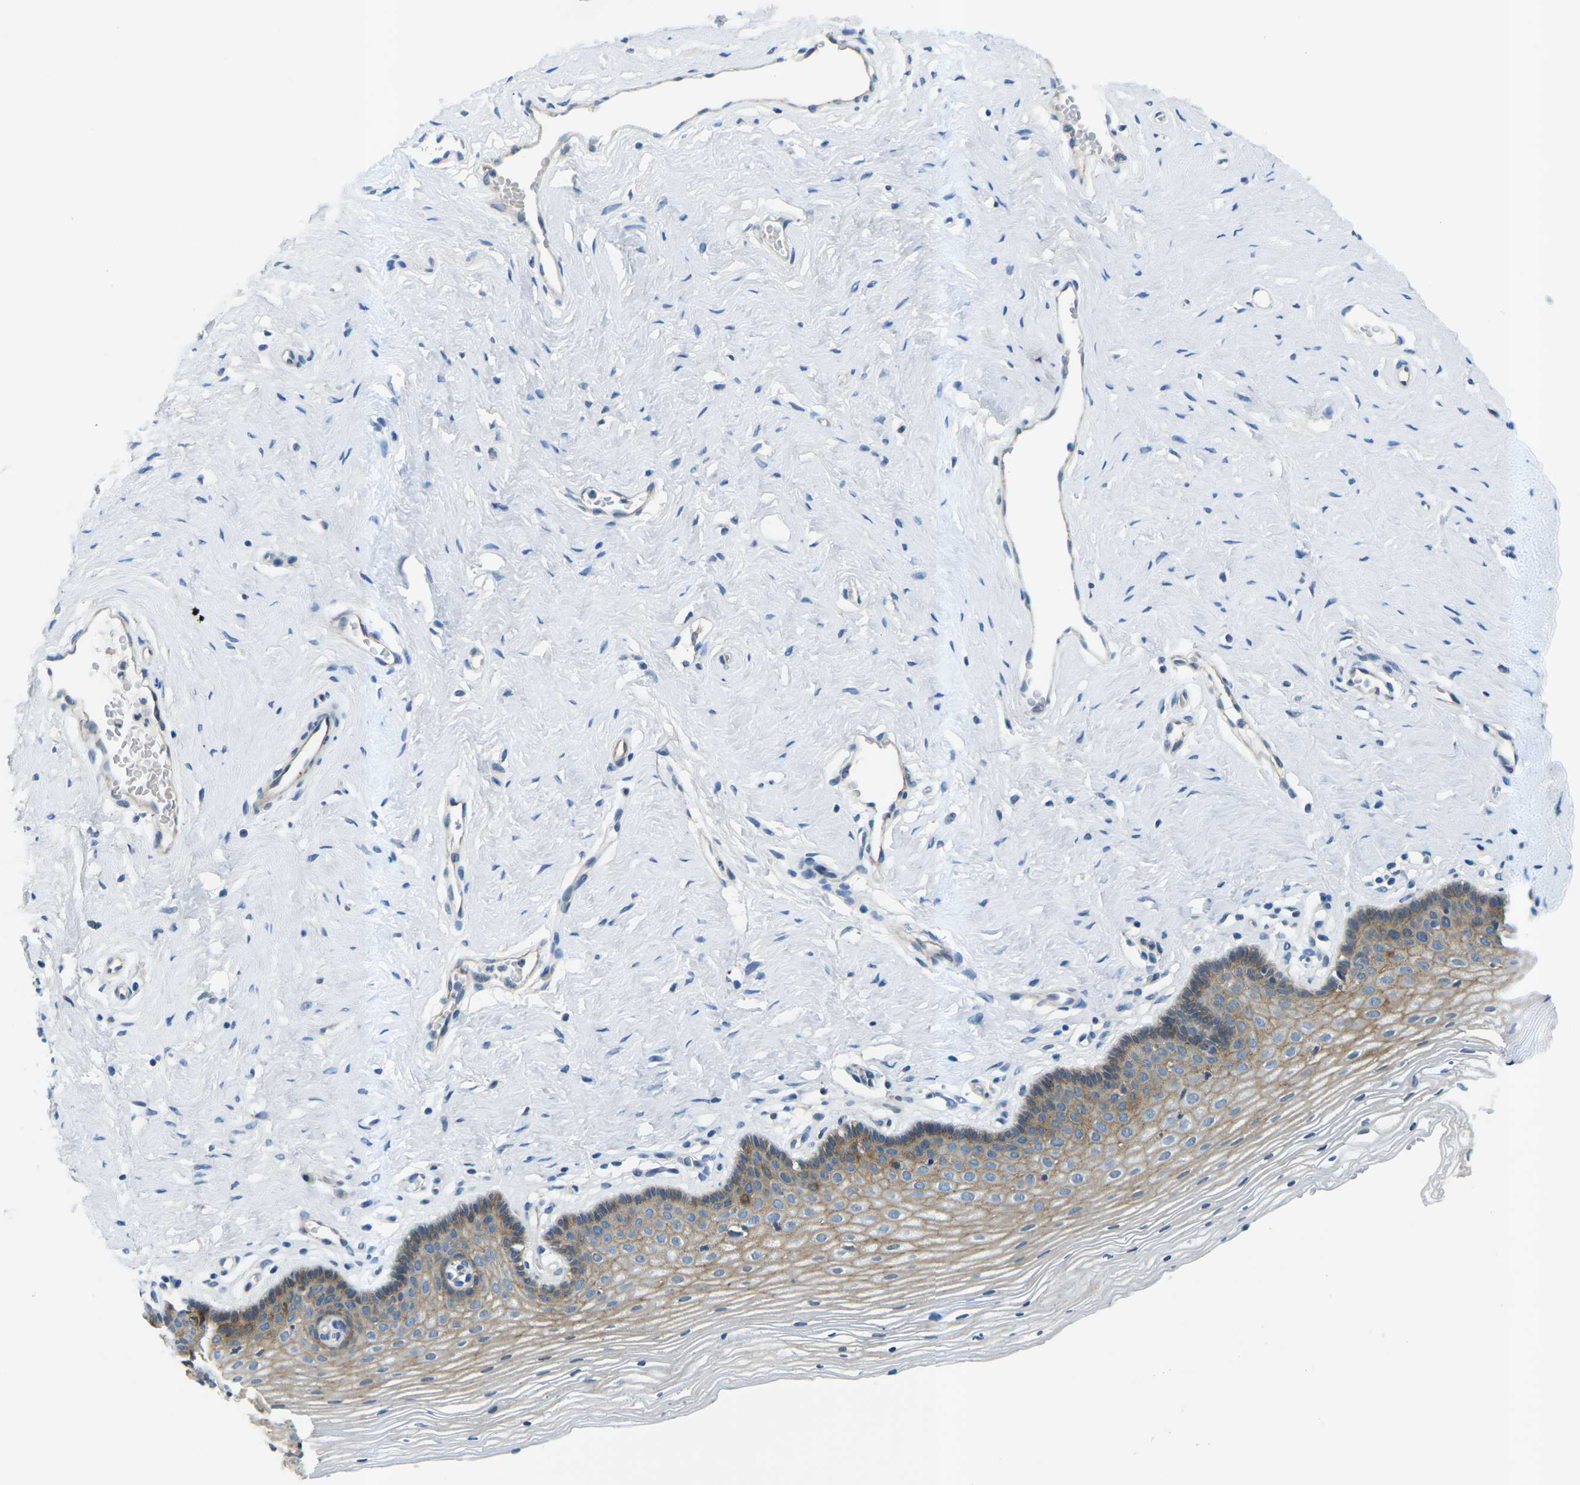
{"staining": {"intensity": "moderate", "quantity": "<25%", "location": "cytoplasmic/membranous"}, "tissue": "vagina", "cell_type": "Squamous epithelial cells", "image_type": "normal", "snomed": [{"axis": "morphology", "description": "Normal tissue, NOS"}, {"axis": "topography", "description": "Vagina"}], "caption": "Approximately <25% of squamous epithelial cells in benign human vagina show moderate cytoplasmic/membranous protein expression as visualized by brown immunohistochemical staining.", "gene": "CTNND1", "patient": {"sex": "female", "age": 32}}